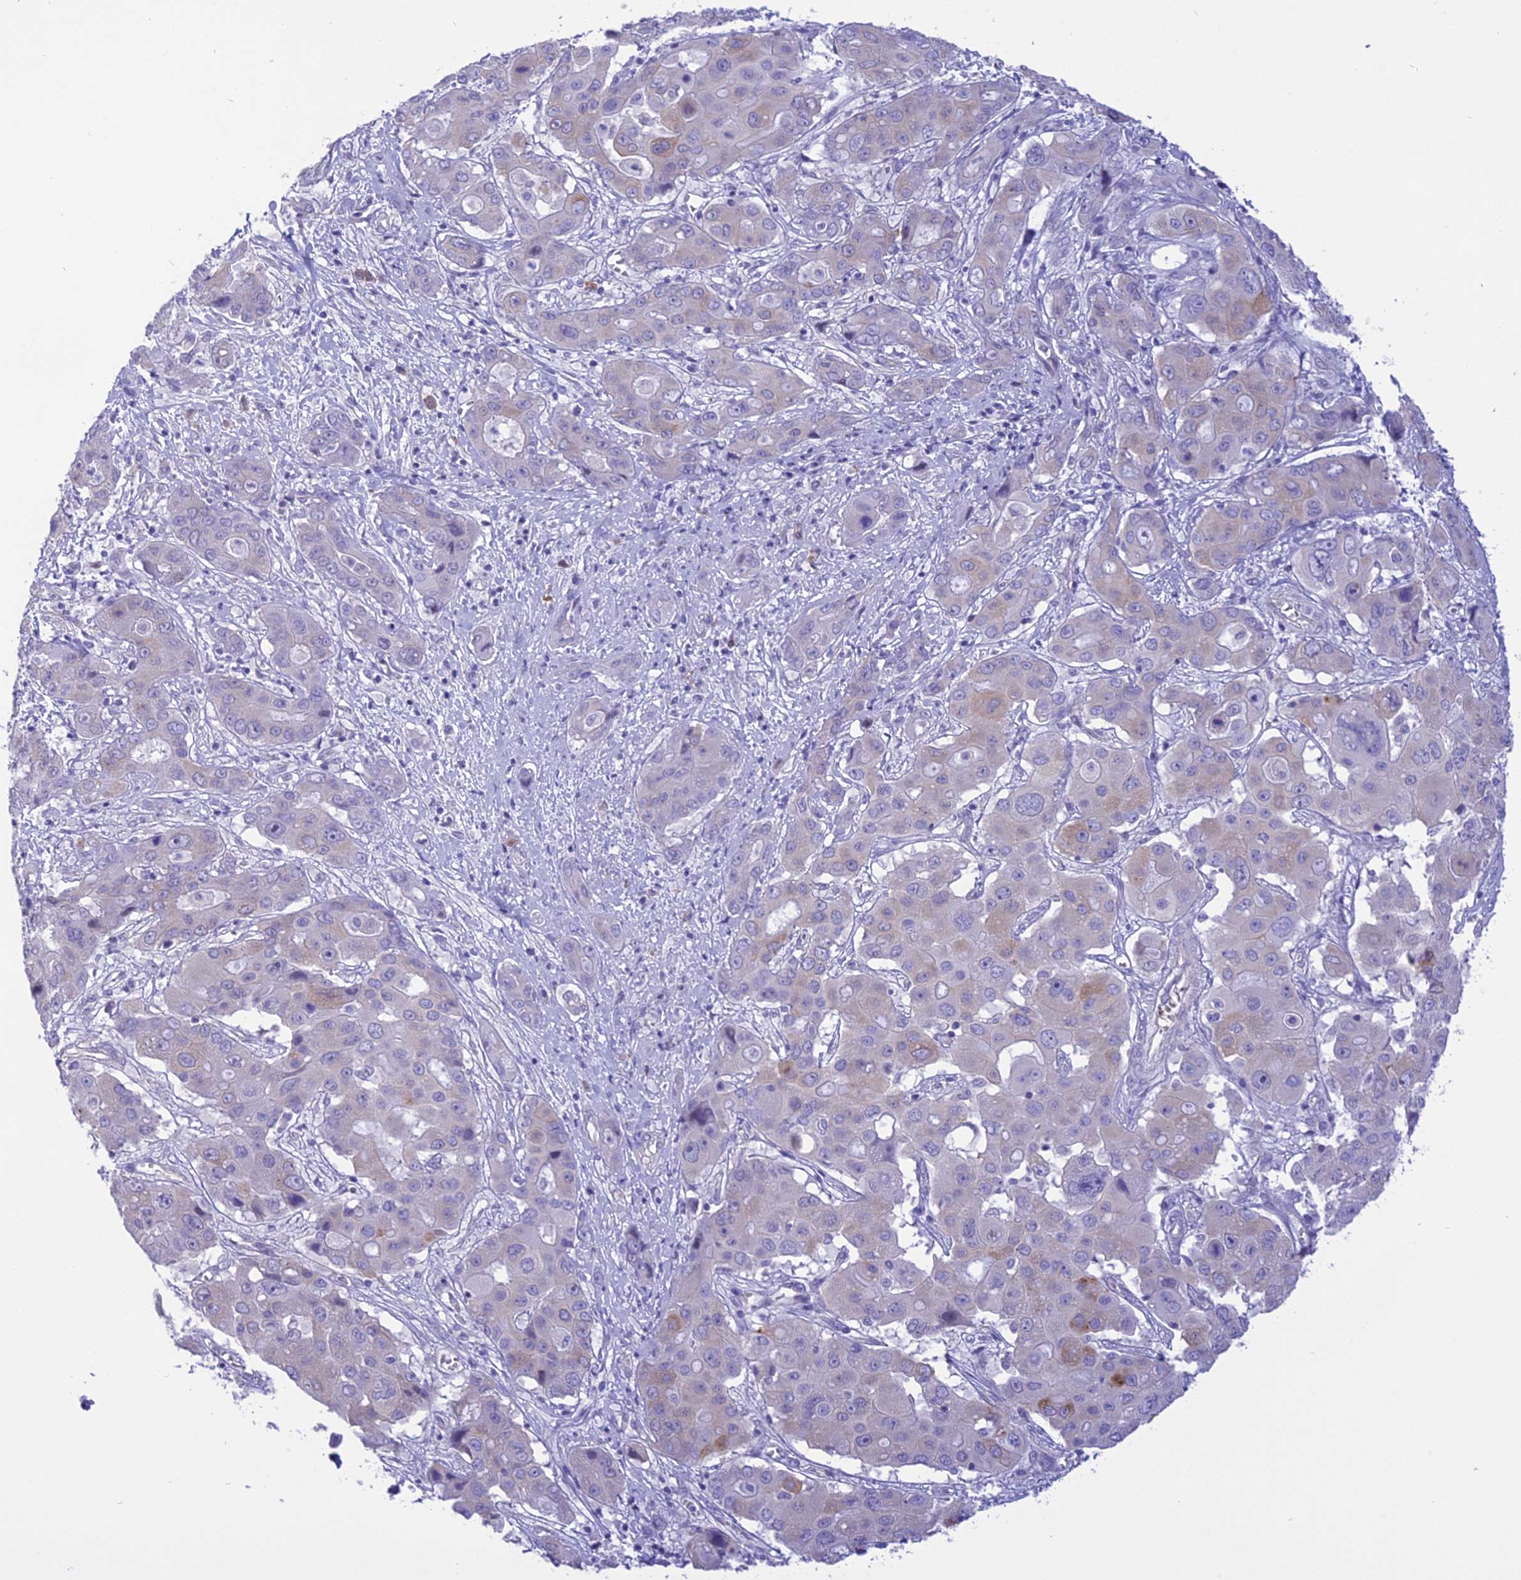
{"staining": {"intensity": "weak", "quantity": "<25%", "location": "cytoplasmic/membranous"}, "tissue": "liver cancer", "cell_type": "Tumor cells", "image_type": "cancer", "snomed": [{"axis": "morphology", "description": "Cholangiocarcinoma"}, {"axis": "topography", "description": "Liver"}], "caption": "IHC of cholangiocarcinoma (liver) shows no expression in tumor cells.", "gene": "DCAF16", "patient": {"sex": "male", "age": 67}}